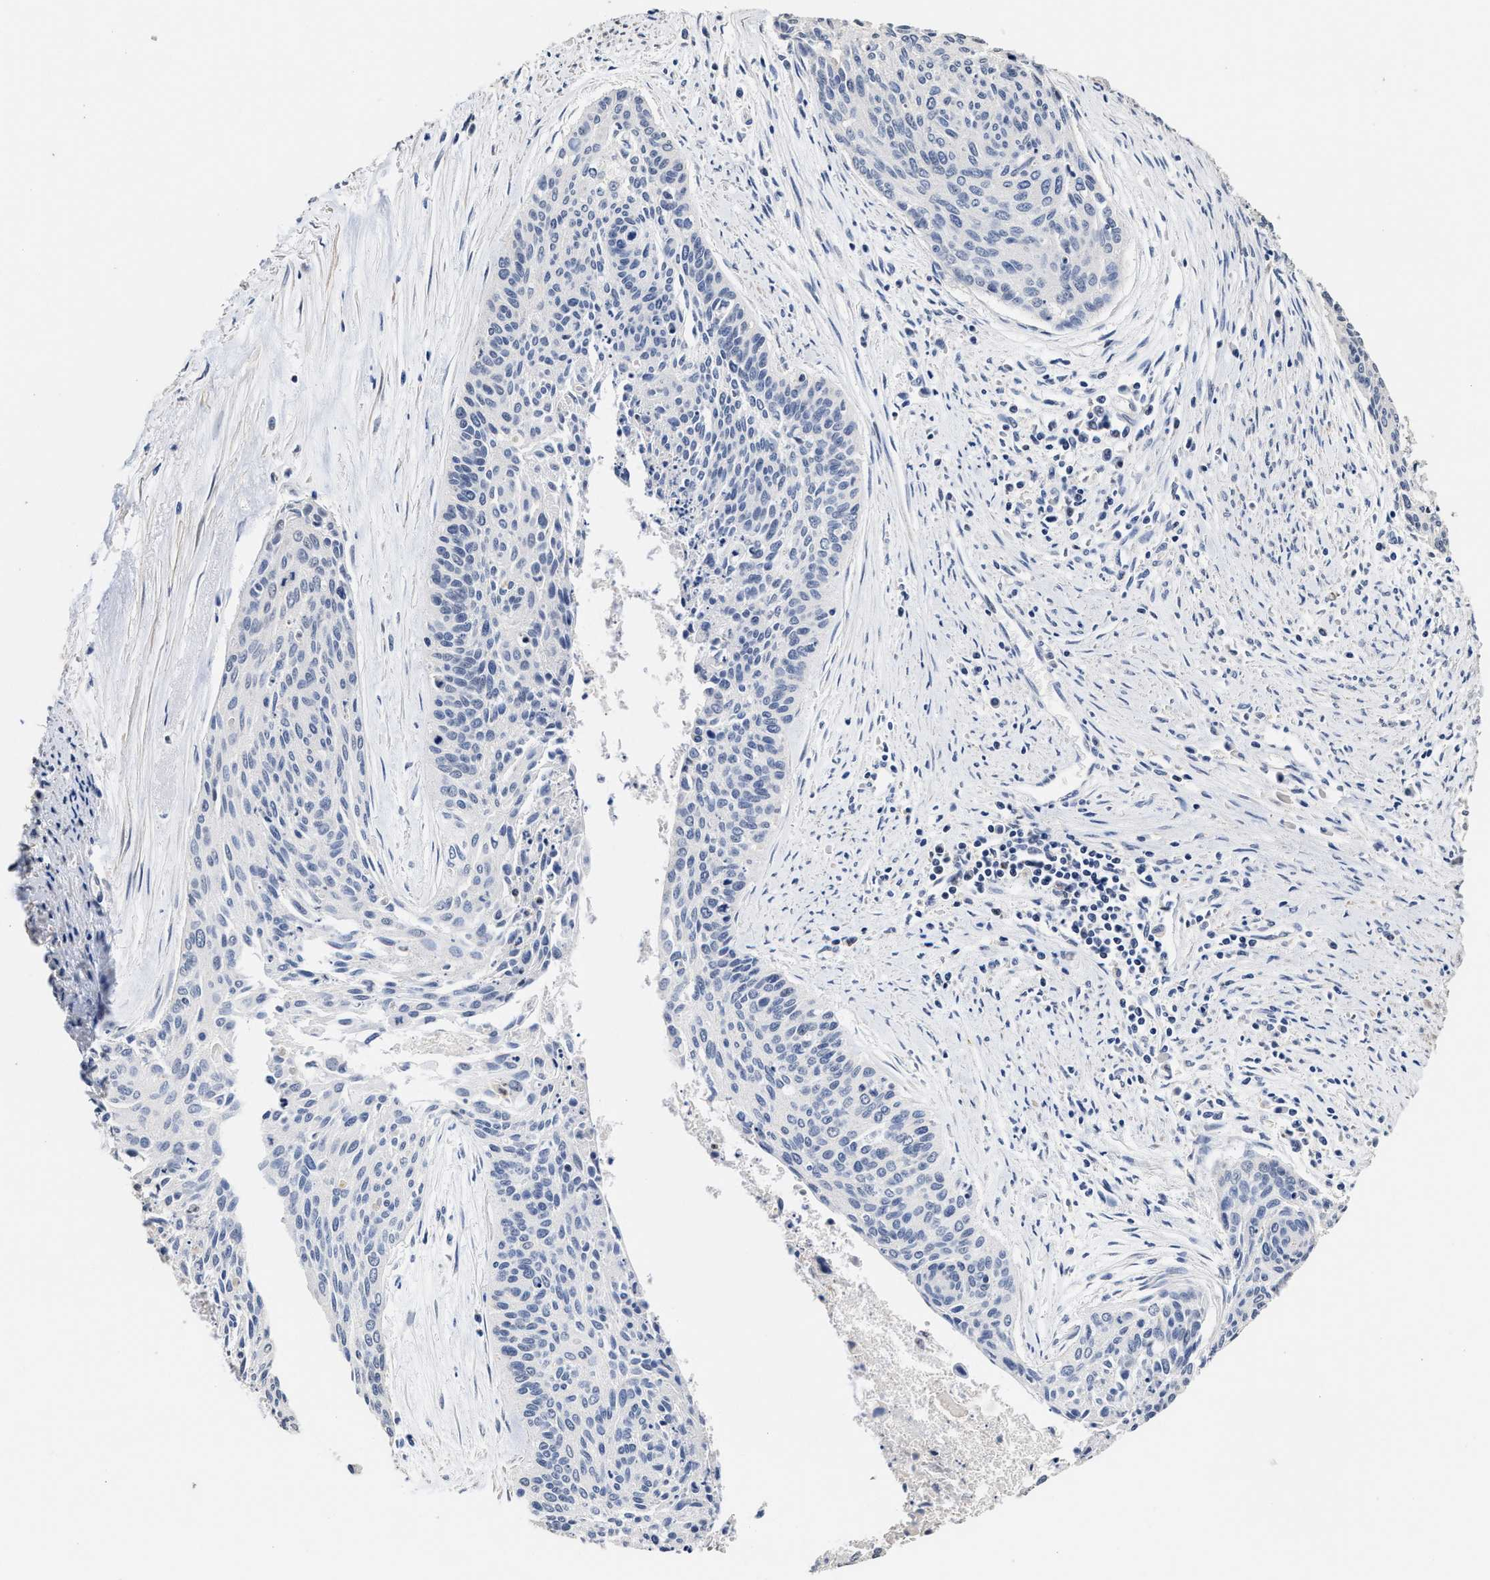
{"staining": {"intensity": "negative", "quantity": "none", "location": "none"}, "tissue": "cervical cancer", "cell_type": "Tumor cells", "image_type": "cancer", "snomed": [{"axis": "morphology", "description": "Squamous cell carcinoma, NOS"}, {"axis": "topography", "description": "Cervix"}], "caption": "IHC micrograph of human cervical squamous cell carcinoma stained for a protein (brown), which reveals no positivity in tumor cells.", "gene": "ZFAT", "patient": {"sex": "female", "age": 55}}